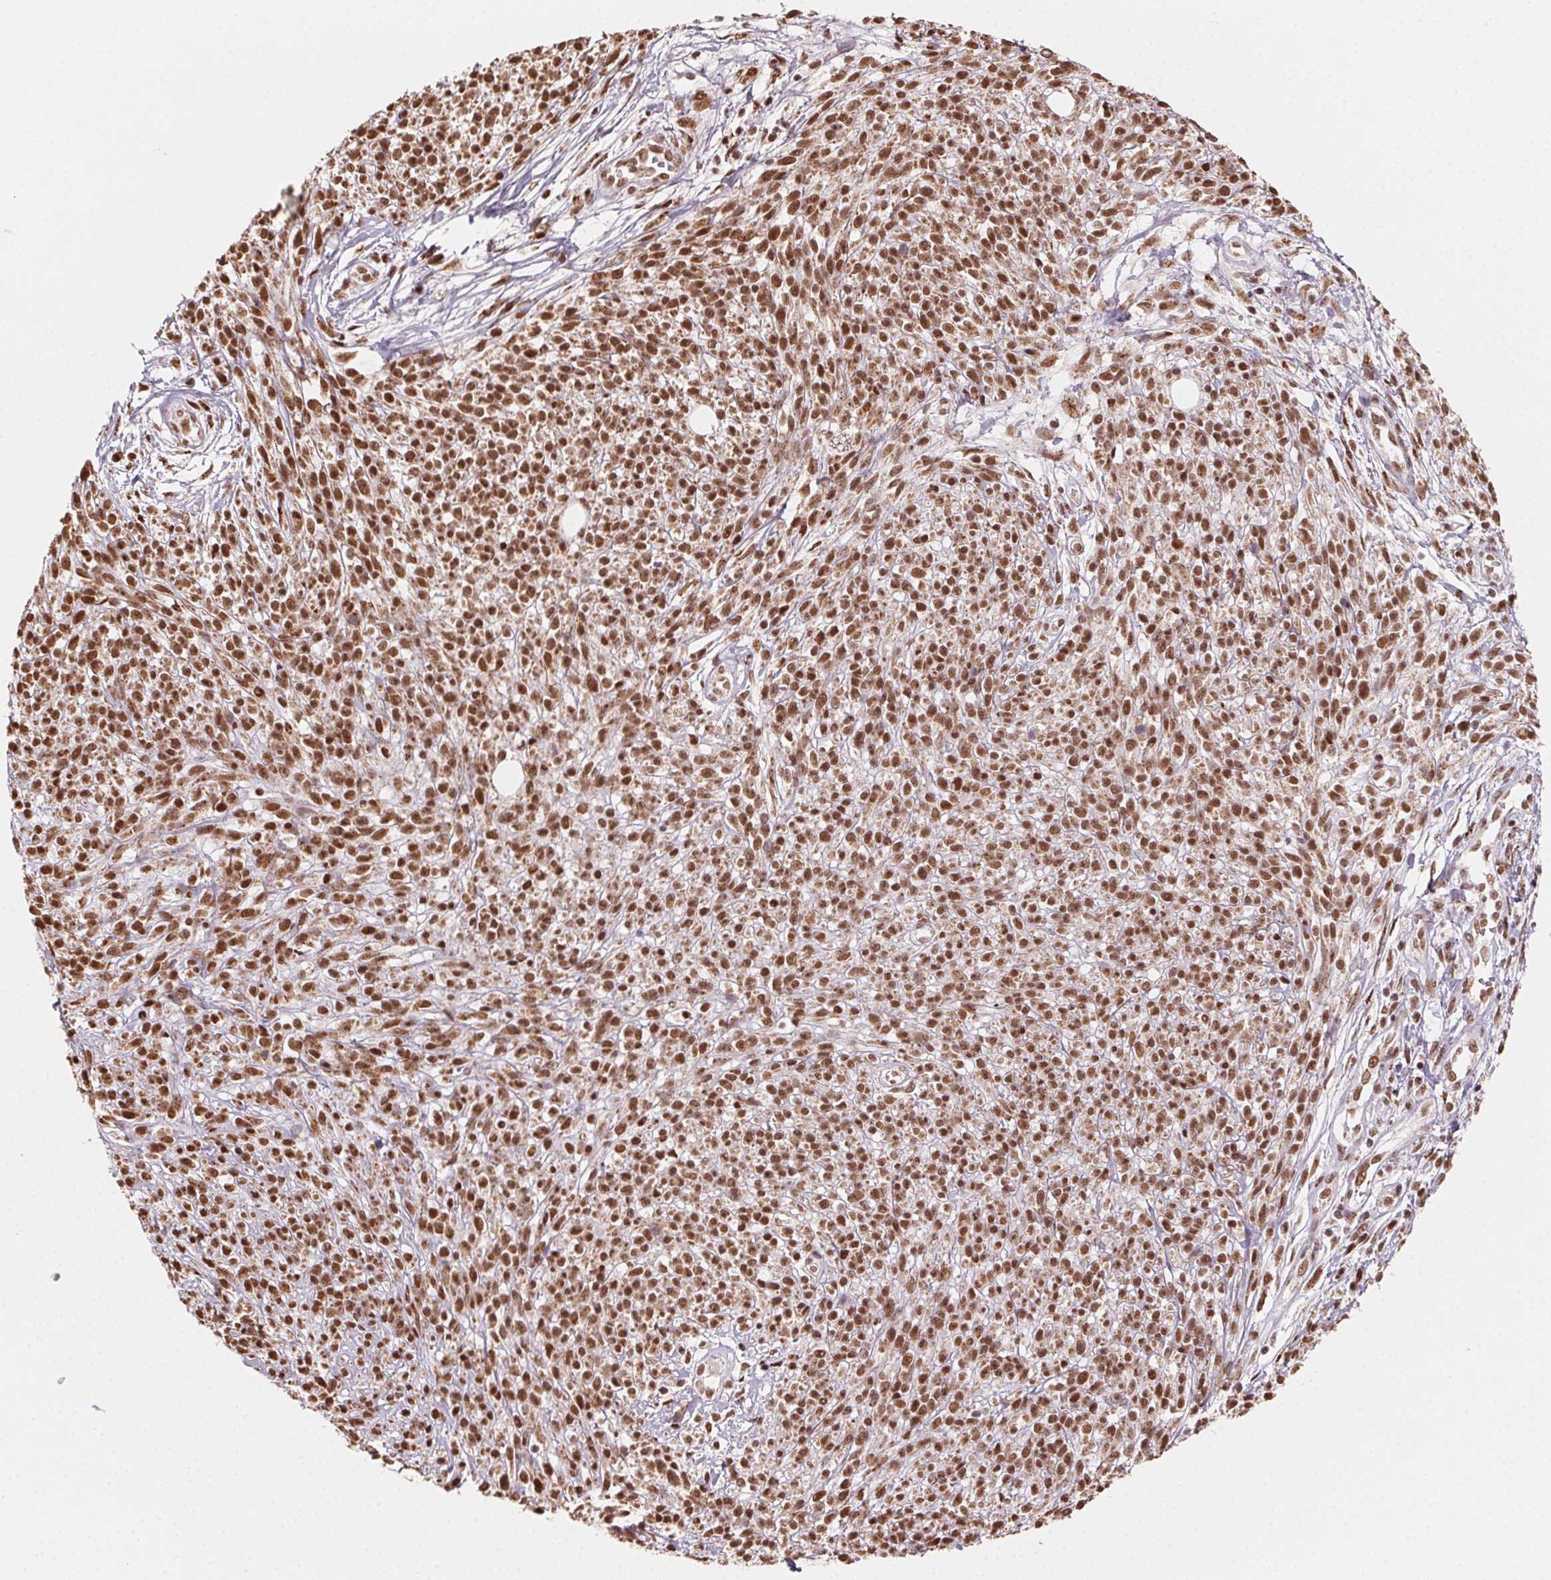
{"staining": {"intensity": "moderate", "quantity": ">75%", "location": "nuclear"}, "tissue": "melanoma", "cell_type": "Tumor cells", "image_type": "cancer", "snomed": [{"axis": "morphology", "description": "Malignant melanoma, NOS"}, {"axis": "topography", "description": "Skin"}, {"axis": "topography", "description": "Skin of trunk"}], "caption": "High-power microscopy captured an immunohistochemistry (IHC) image of melanoma, revealing moderate nuclear positivity in about >75% of tumor cells.", "gene": "TOPORS", "patient": {"sex": "male", "age": 74}}